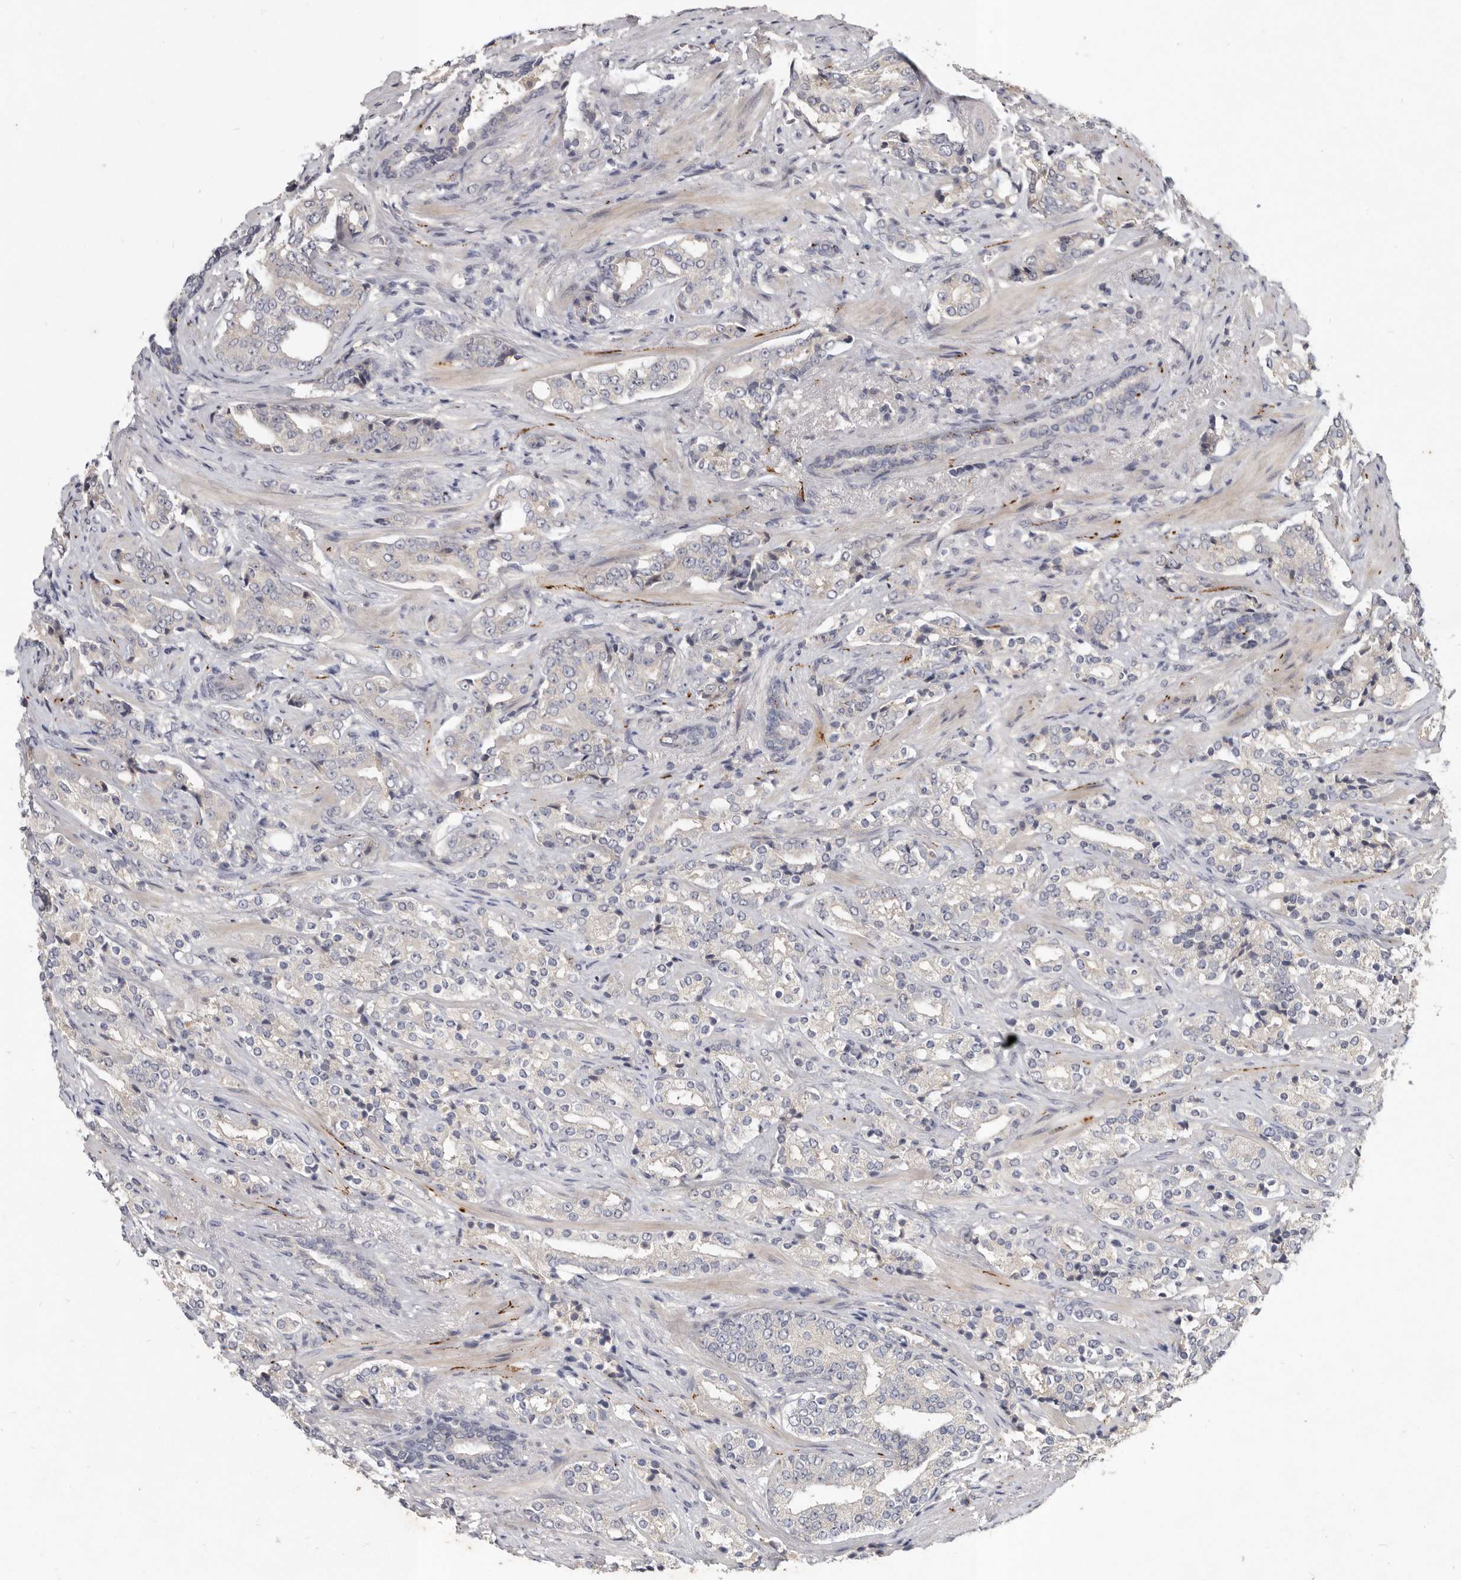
{"staining": {"intensity": "negative", "quantity": "none", "location": "none"}, "tissue": "prostate cancer", "cell_type": "Tumor cells", "image_type": "cancer", "snomed": [{"axis": "morphology", "description": "Adenocarcinoma, High grade"}, {"axis": "topography", "description": "Prostate"}], "caption": "Prostate high-grade adenocarcinoma was stained to show a protein in brown. There is no significant positivity in tumor cells. Nuclei are stained in blue.", "gene": "SLC22A1", "patient": {"sex": "male", "age": 71}}